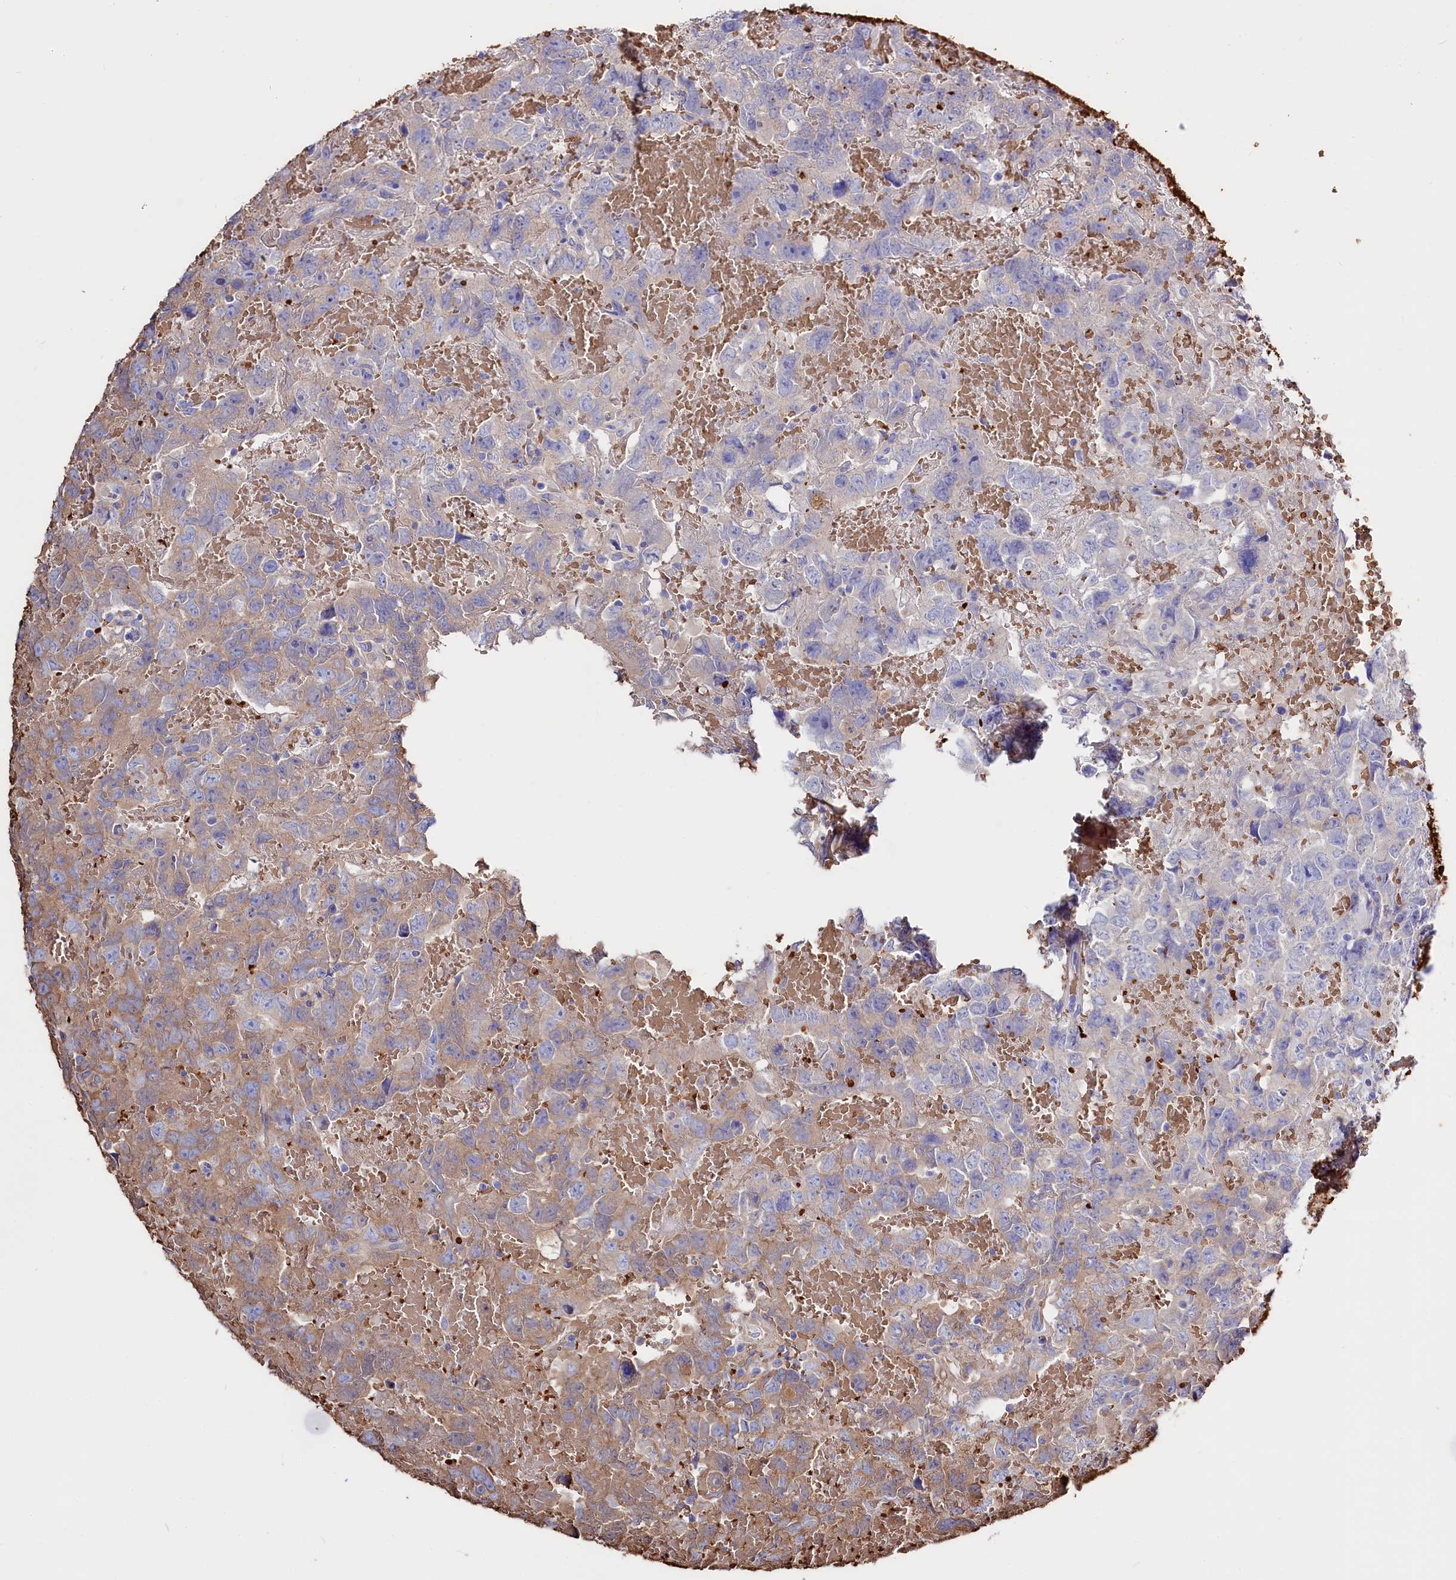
{"staining": {"intensity": "moderate", "quantity": "<25%", "location": "cytoplasmic/membranous"}, "tissue": "testis cancer", "cell_type": "Tumor cells", "image_type": "cancer", "snomed": [{"axis": "morphology", "description": "Carcinoma, Embryonal, NOS"}, {"axis": "topography", "description": "Testis"}], "caption": "An image showing moderate cytoplasmic/membranous expression in about <25% of tumor cells in testis embryonal carcinoma, as visualized by brown immunohistochemical staining.", "gene": "RPUSD3", "patient": {"sex": "male", "age": 45}}